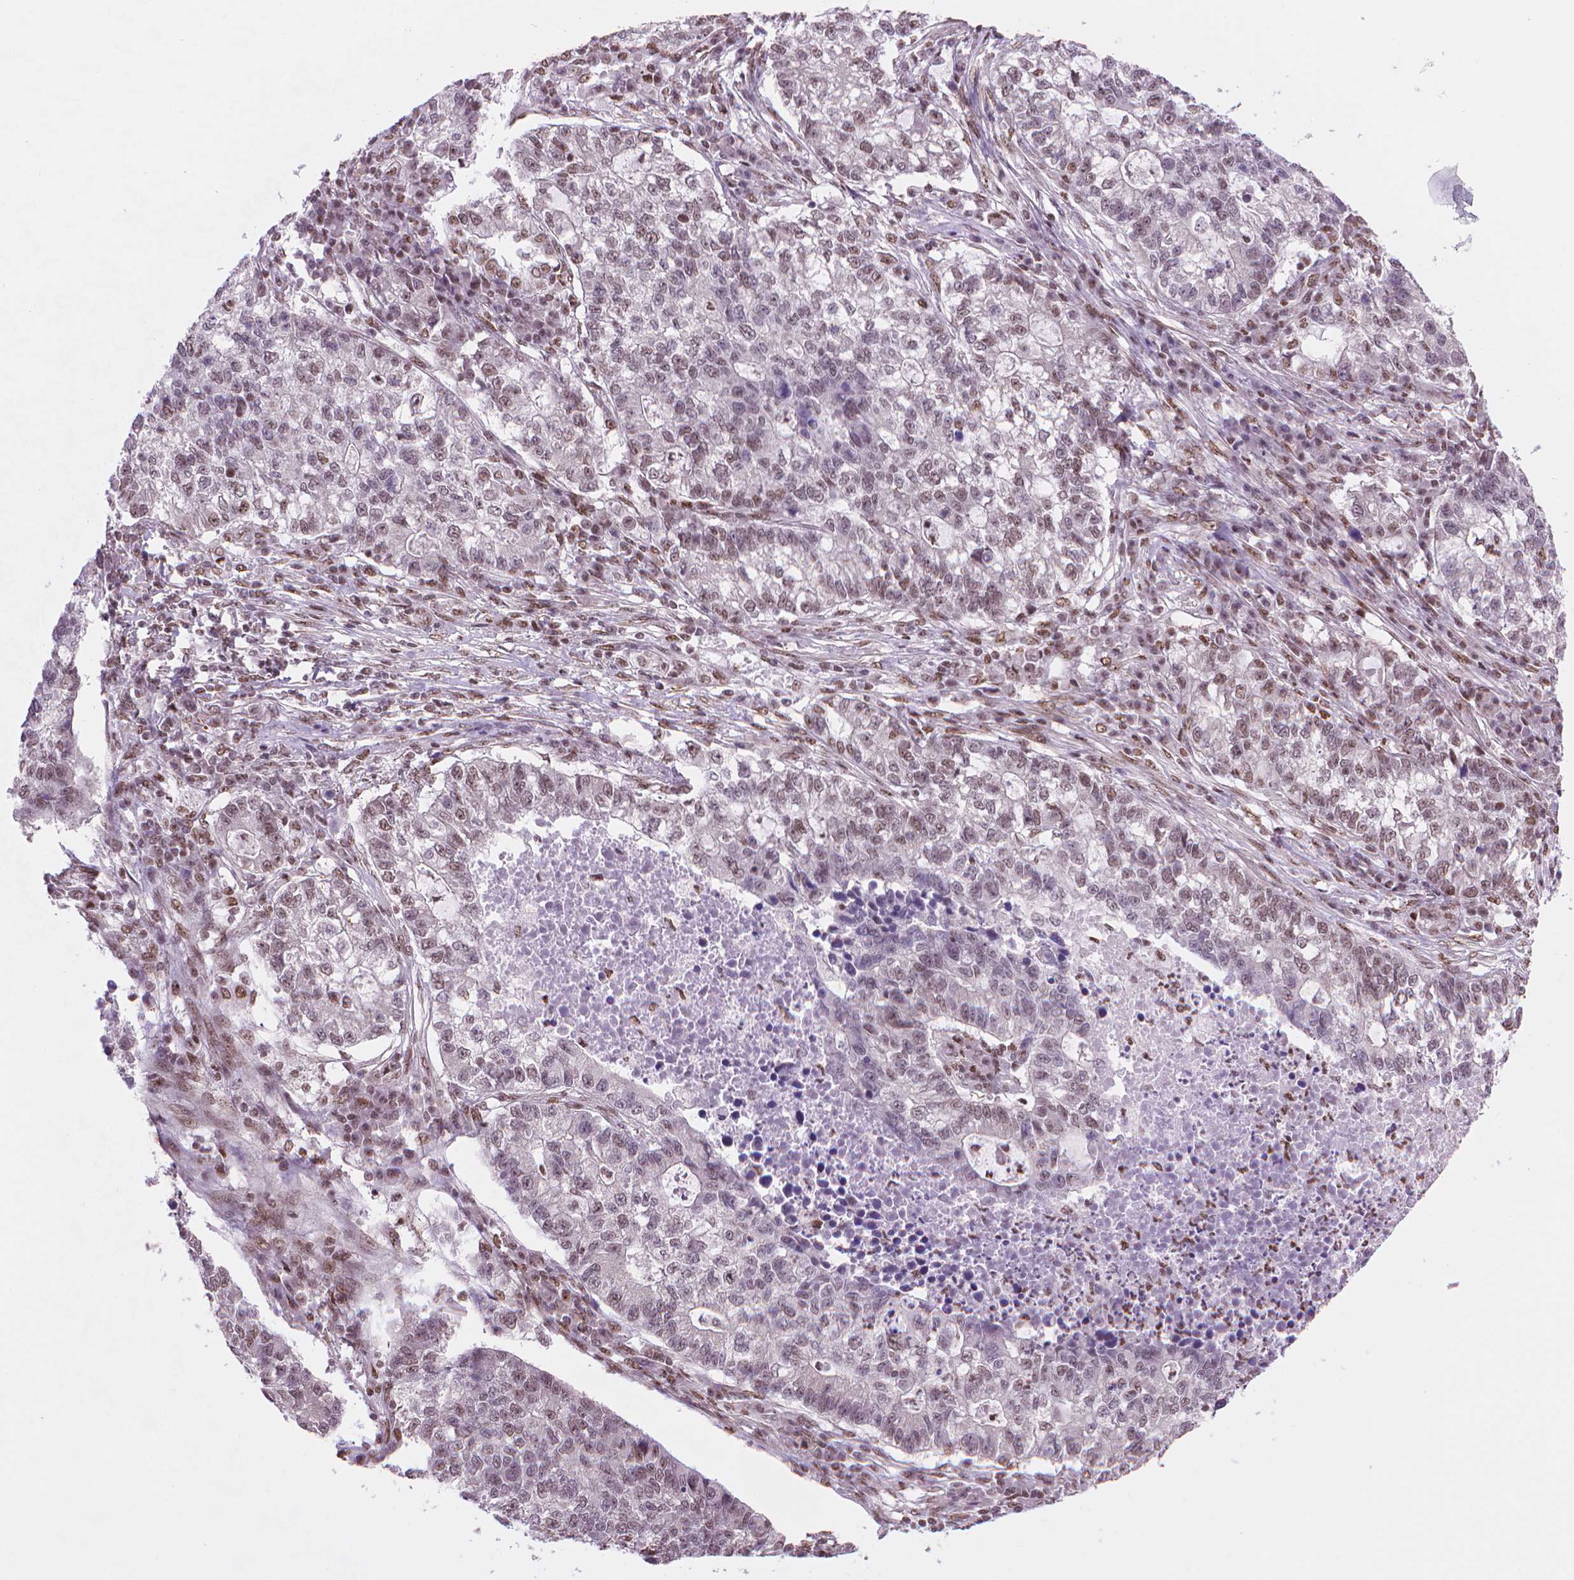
{"staining": {"intensity": "weak", "quantity": "25%-75%", "location": "nuclear"}, "tissue": "lung cancer", "cell_type": "Tumor cells", "image_type": "cancer", "snomed": [{"axis": "morphology", "description": "Adenocarcinoma, NOS"}, {"axis": "topography", "description": "Lung"}], "caption": "Immunohistochemistry of adenocarcinoma (lung) demonstrates low levels of weak nuclear positivity in about 25%-75% of tumor cells. The staining was performed using DAB to visualize the protein expression in brown, while the nuclei were stained in blue with hematoxylin (Magnification: 20x).", "gene": "UBN1", "patient": {"sex": "male", "age": 57}}